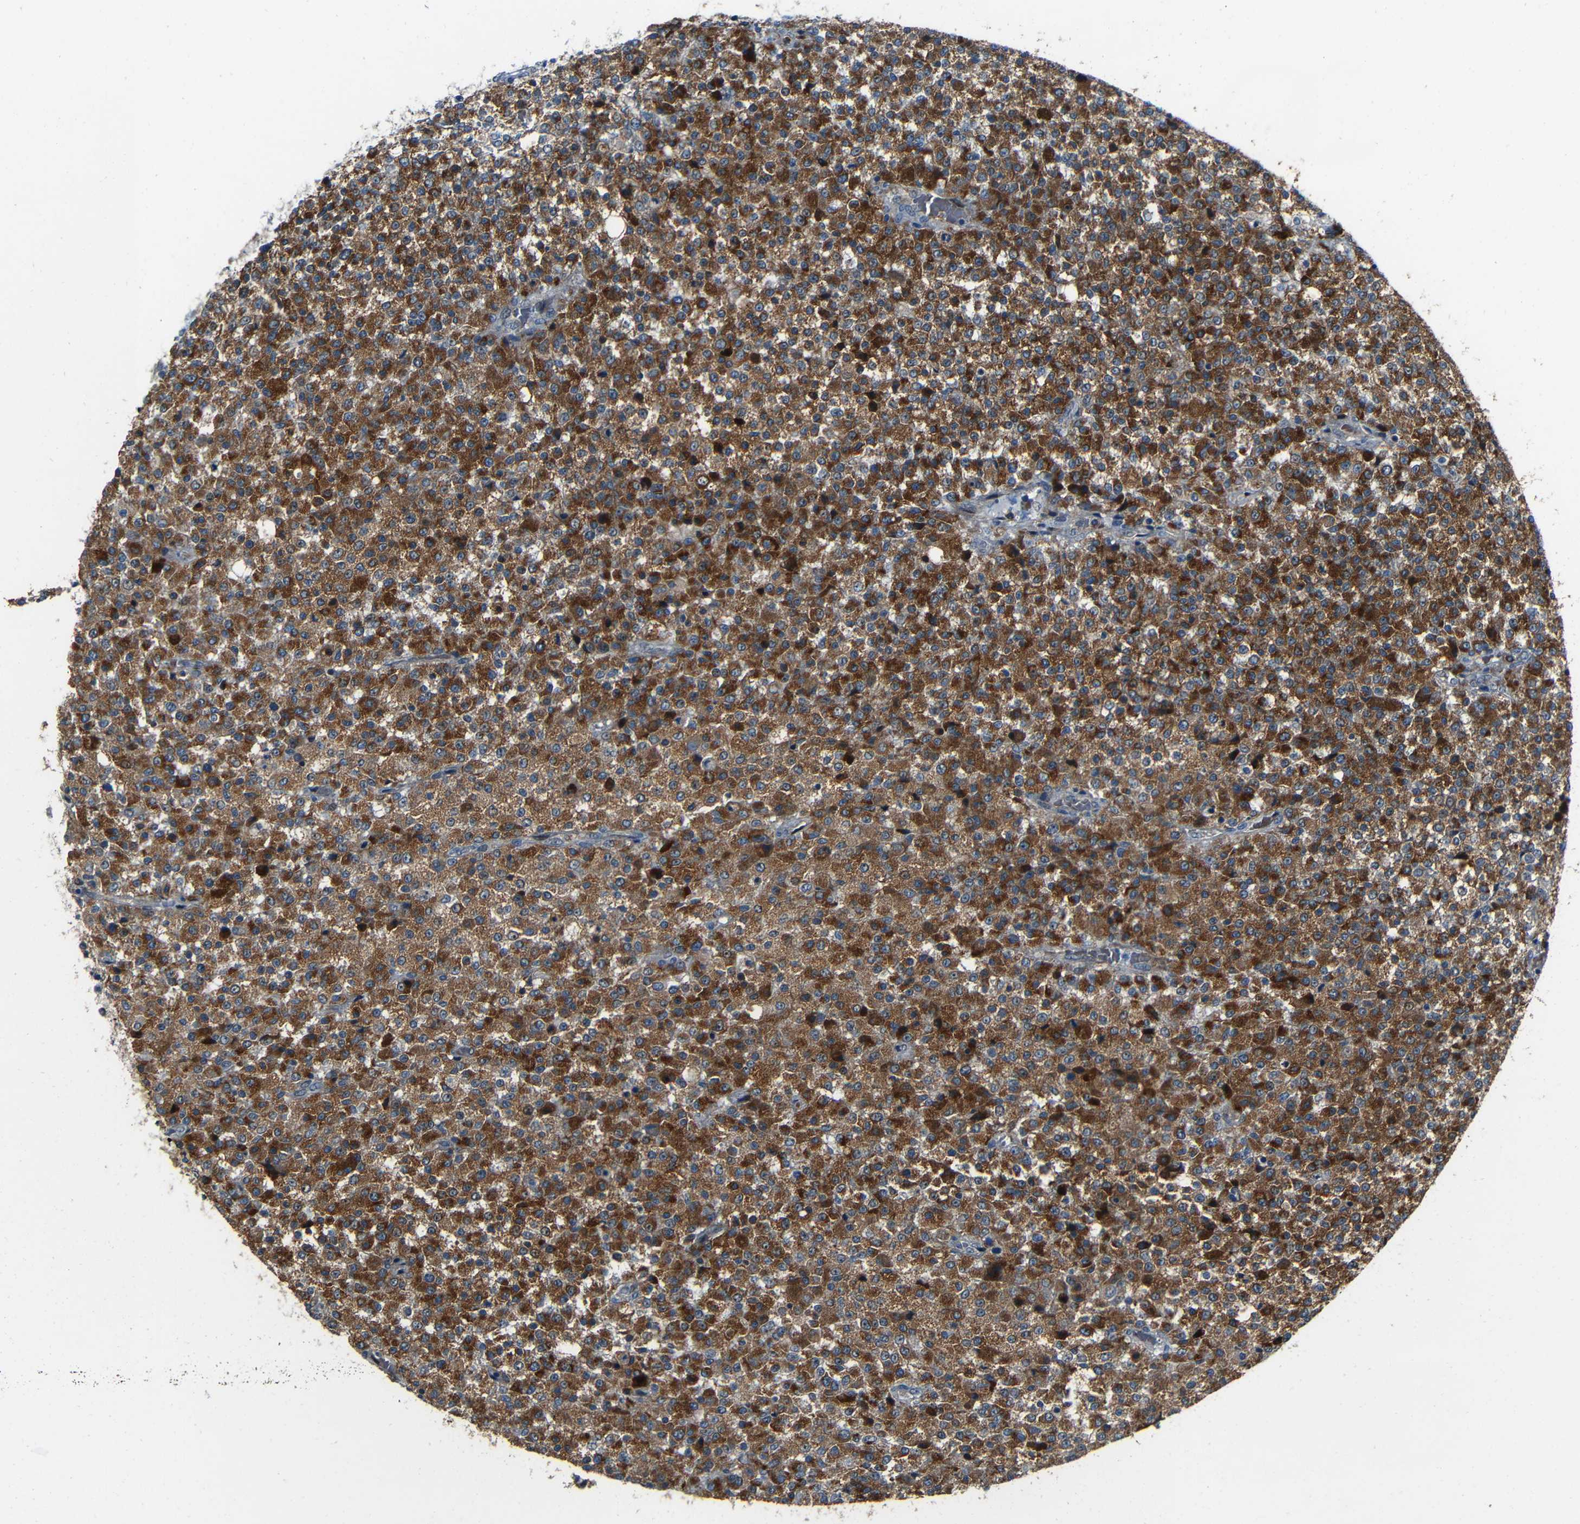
{"staining": {"intensity": "strong", "quantity": ">75%", "location": "cytoplasmic/membranous"}, "tissue": "testis cancer", "cell_type": "Tumor cells", "image_type": "cancer", "snomed": [{"axis": "morphology", "description": "Seminoma, NOS"}, {"axis": "topography", "description": "Testis"}], "caption": "Immunohistochemistry photomicrograph of neoplastic tissue: testis cancer (seminoma) stained using immunohistochemistry demonstrates high levels of strong protein expression localized specifically in the cytoplasmic/membranous of tumor cells, appearing as a cytoplasmic/membranous brown color.", "gene": "DNAJC5", "patient": {"sex": "male", "age": 59}}